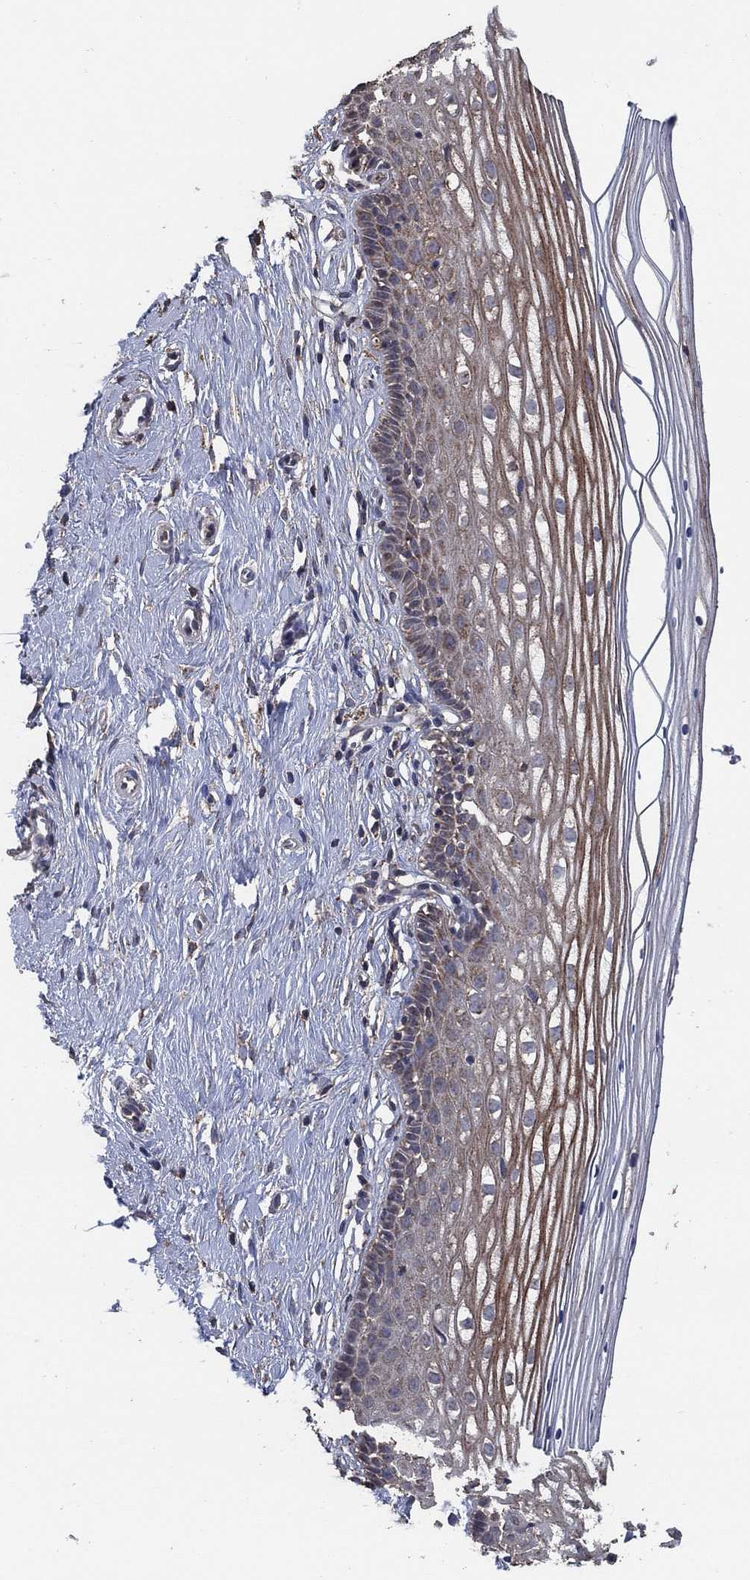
{"staining": {"intensity": "weak", "quantity": "25%-75%", "location": "cytoplasmic/membranous"}, "tissue": "cervix", "cell_type": "Glandular cells", "image_type": "normal", "snomed": [{"axis": "morphology", "description": "Normal tissue, NOS"}, {"axis": "topography", "description": "Cervix"}], "caption": "High-power microscopy captured an immunohistochemistry photomicrograph of unremarkable cervix, revealing weak cytoplasmic/membranous staining in approximately 25%-75% of glandular cells. Immunohistochemistry stains the protein of interest in brown and the nuclei are stained blue.", "gene": "MRPS24", "patient": {"sex": "female", "age": 40}}